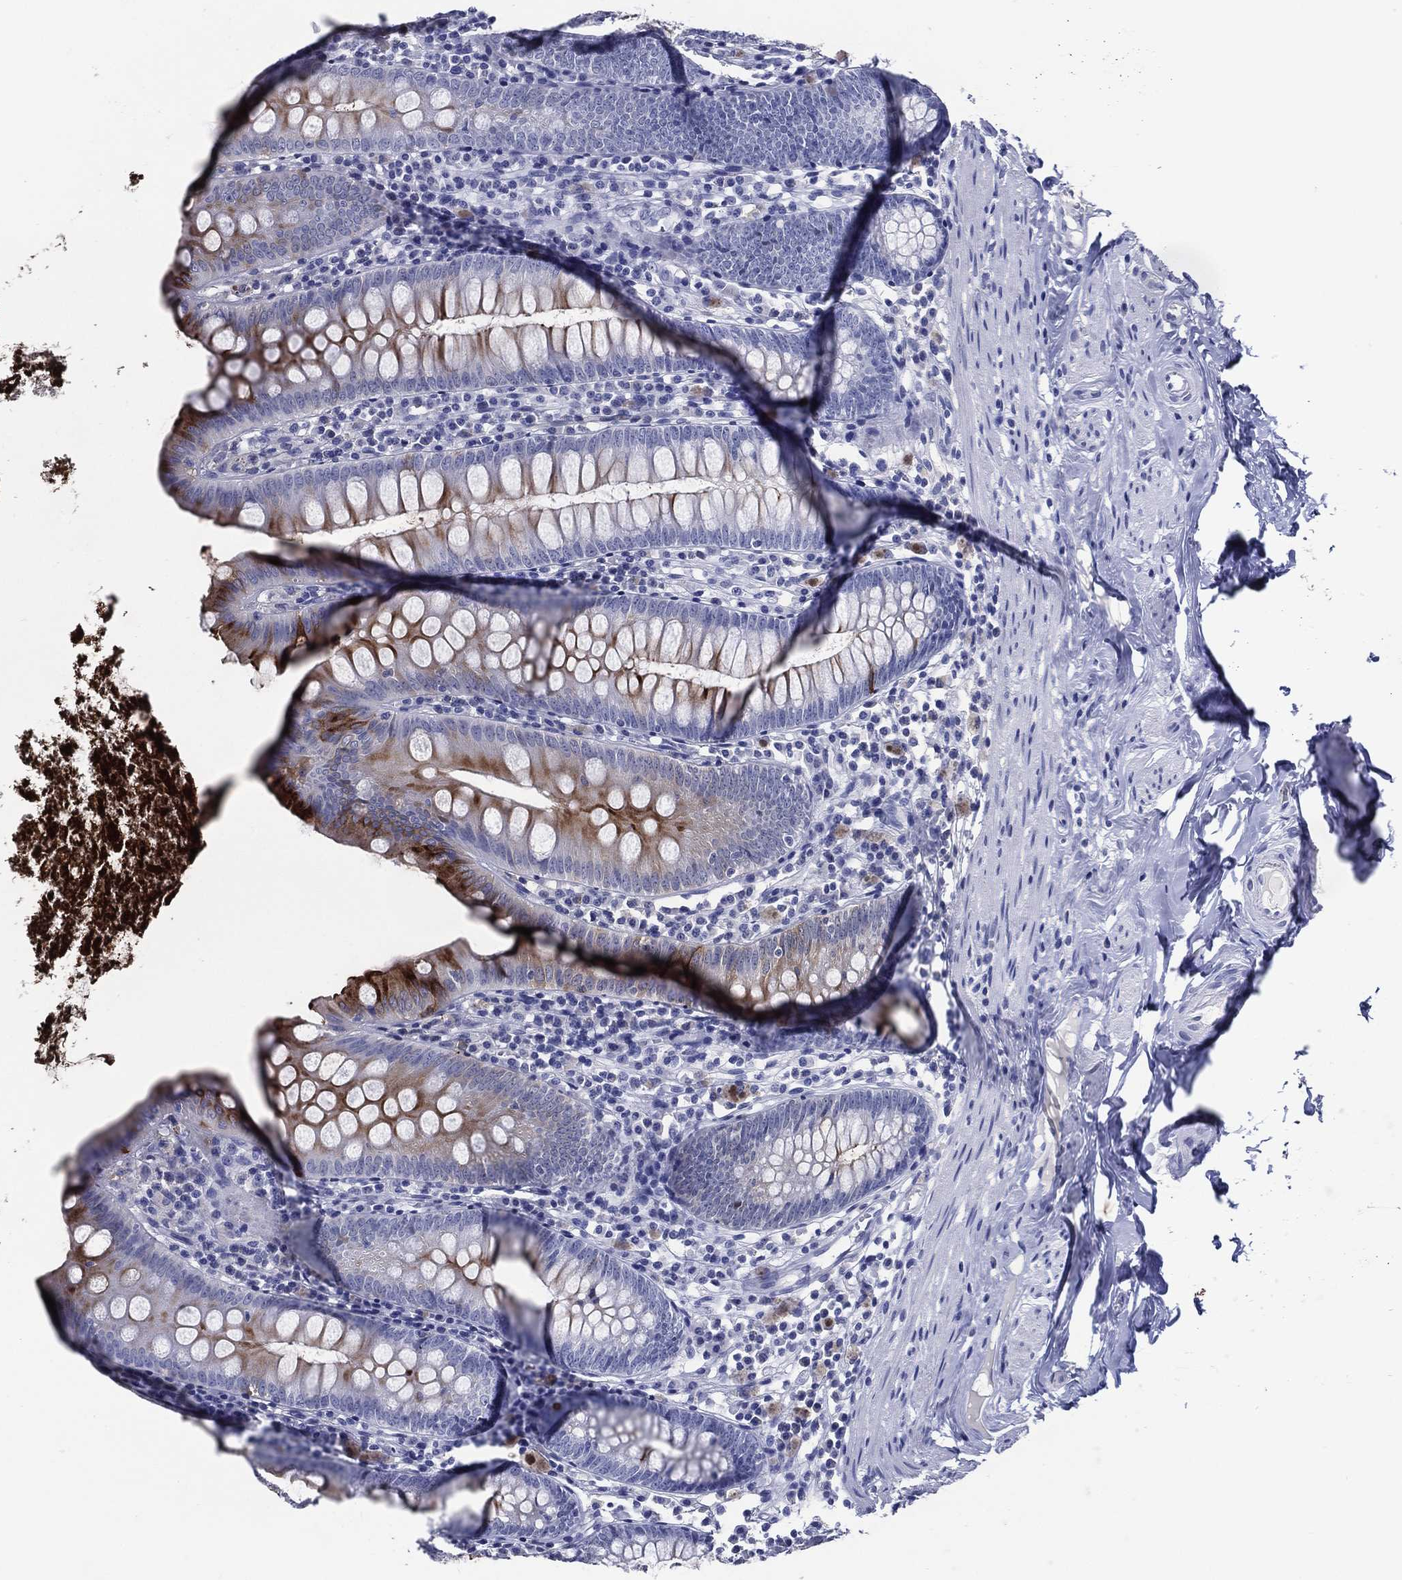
{"staining": {"intensity": "strong", "quantity": "<25%", "location": "cytoplasmic/membranous"}, "tissue": "appendix", "cell_type": "Glandular cells", "image_type": "normal", "snomed": [{"axis": "morphology", "description": "Normal tissue, NOS"}, {"axis": "topography", "description": "Appendix"}], "caption": "Appendix was stained to show a protein in brown. There is medium levels of strong cytoplasmic/membranous staining in approximately <25% of glandular cells. Using DAB (brown) and hematoxylin (blue) stains, captured at high magnification using brightfield microscopy.", "gene": "ACE2", "patient": {"sex": "female", "age": 82}}